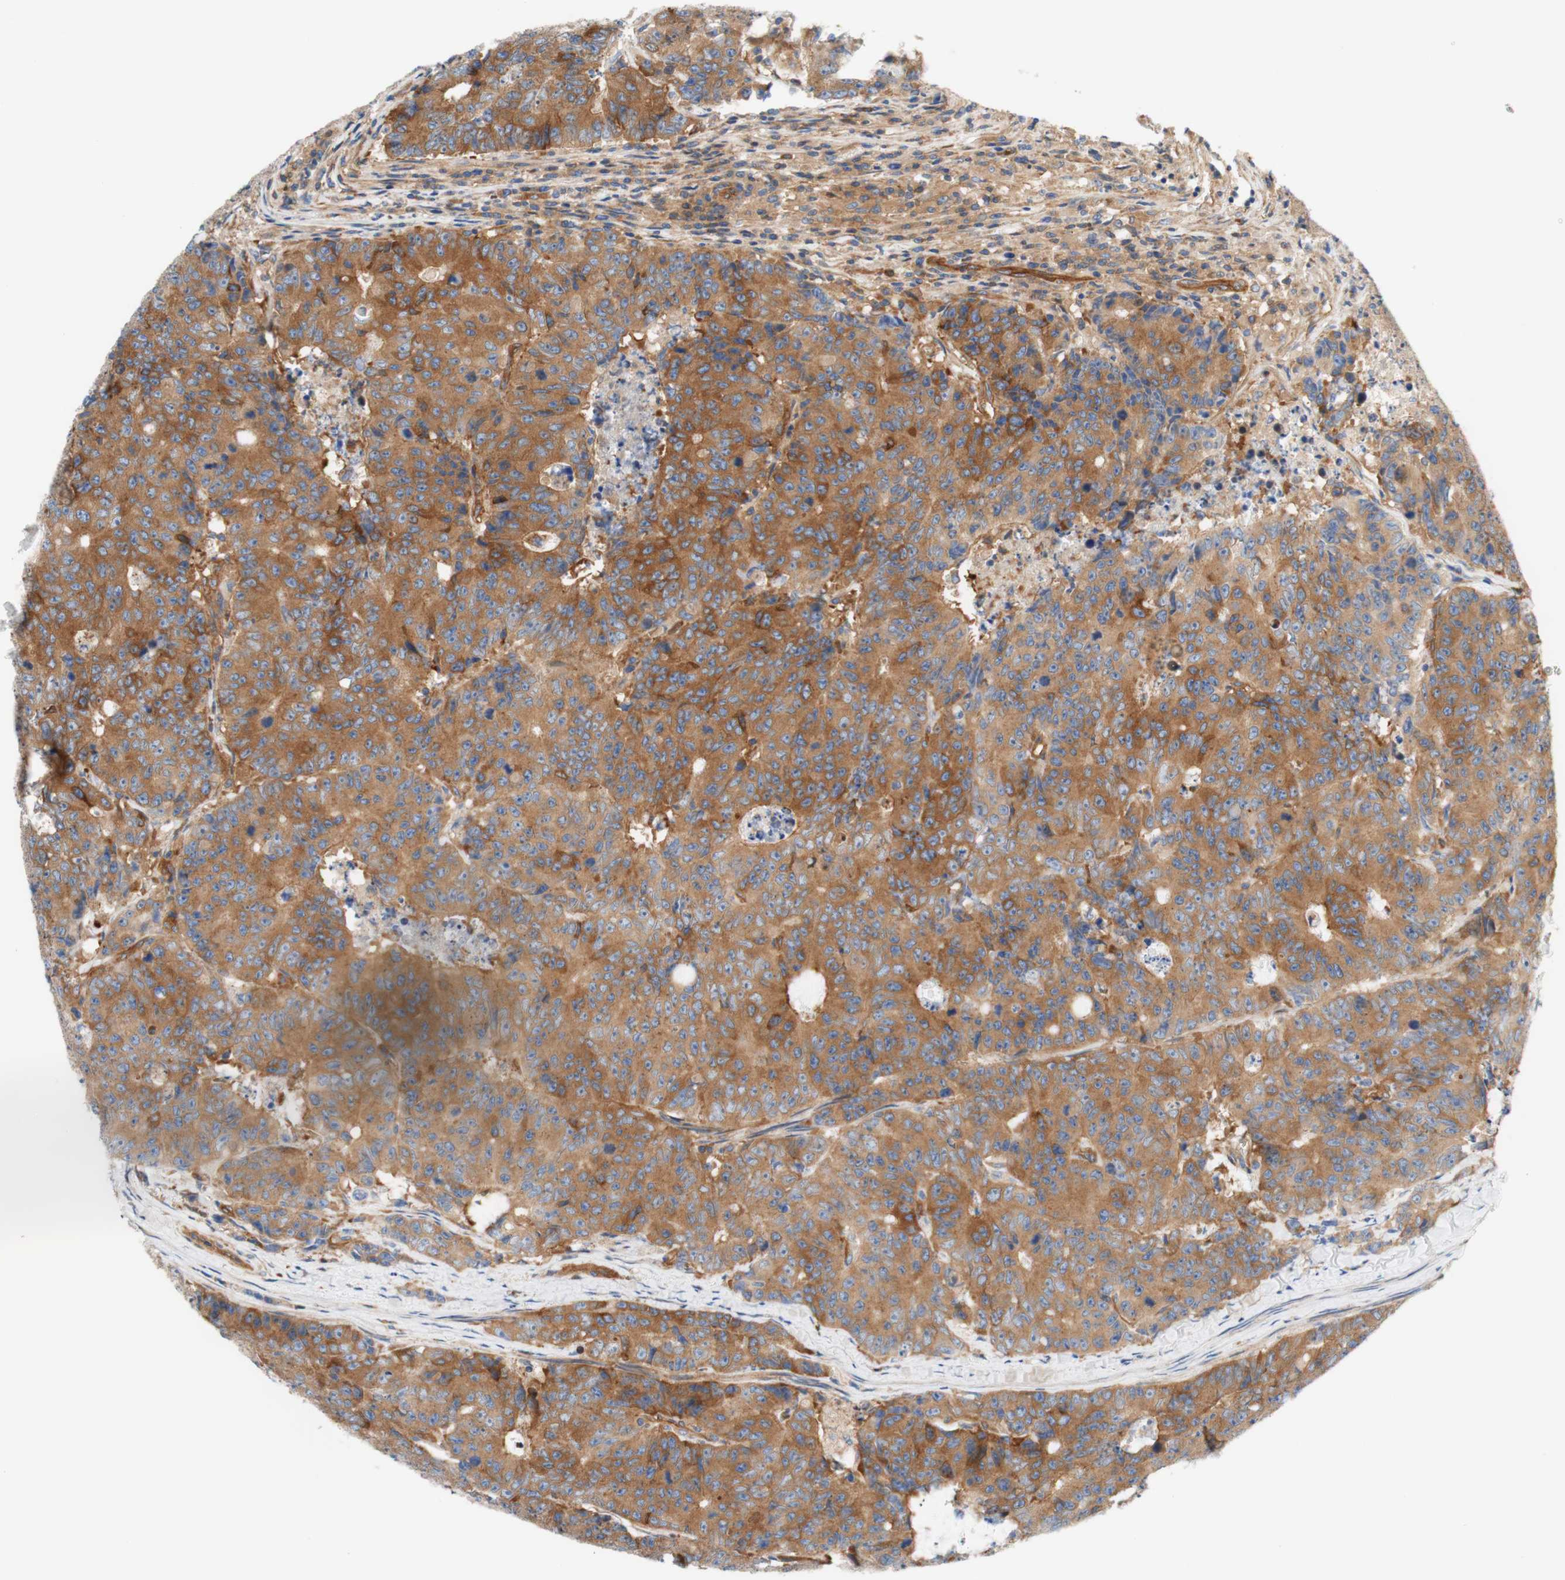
{"staining": {"intensity": "moderate", "quantity": ">75%", "location": "cytoplasmic/membranous"}, "tissue": "colorectal cancer", "cell_type": "Tumor cells", "image_type": "cancer", "snomed": [{"axis": "morphology", "description": "Adenocarcinoma, NOS"}, {"axis": "topography", "description": "Colon"}], "caption": "Immunohistochemical staining of human adenocarcinoma (colorectal) shows medium levels of moderate cytoplasmic/membranous protein positivity in approximately >75% of tumor cells. Nuclei are stained in blue.", "gene": "STOM", "patient": {"sex": "female", "age": 86}}